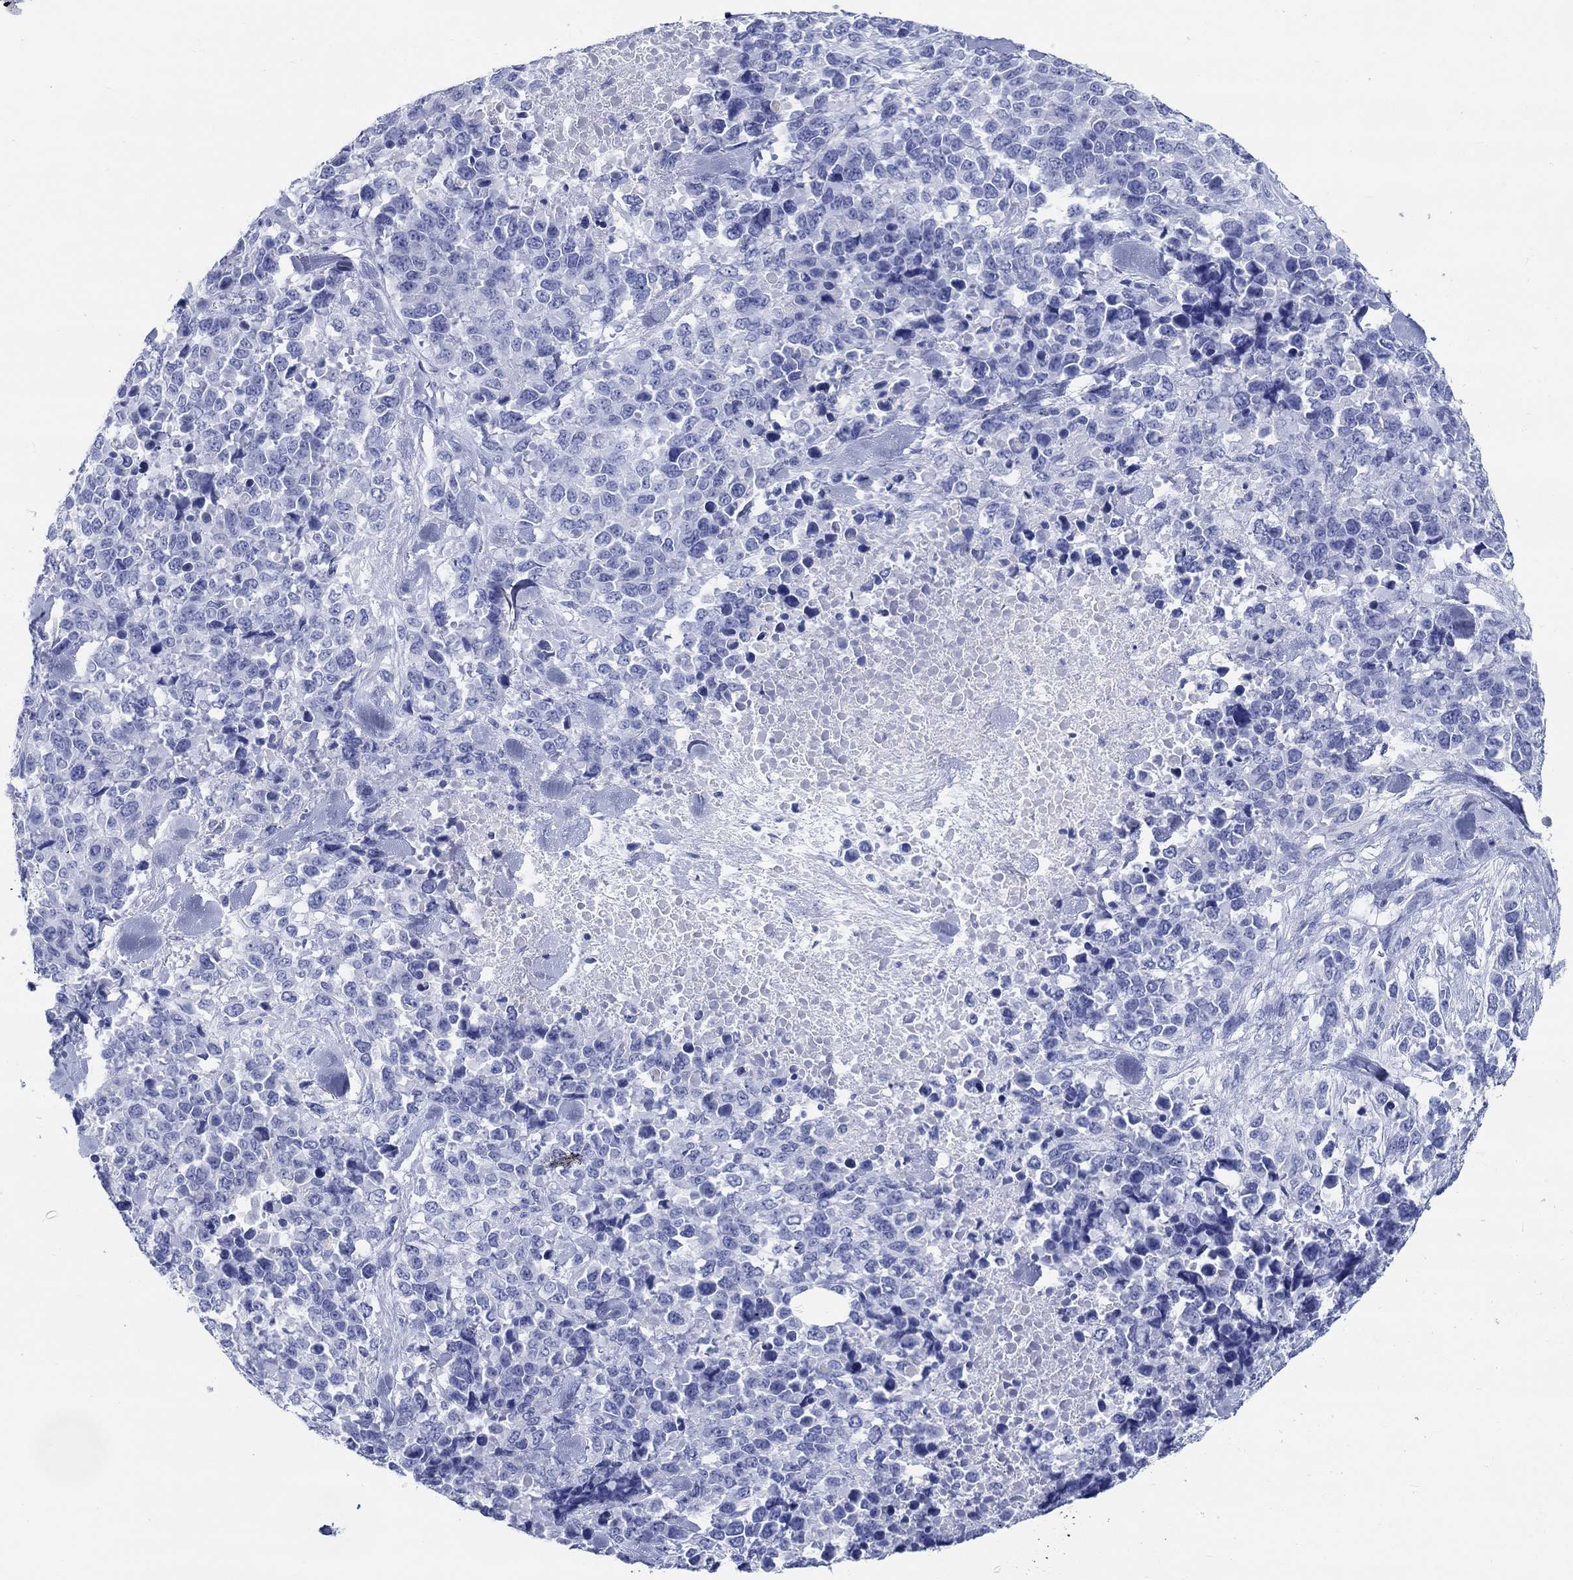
{"staining": {"intensity": "negative", "quantity": "none", "location": "none"}, "tissue": "melanoma", "cell_type": "Tumor cells", "image_type": "cancer", "snomed": [{"axis": "morphology", "description": "Malignant melanoma, Metastatic site"}, {"axis": "topography", "description": "Skin"}], "caption": "IHC micrograph of neoplastic tissue: melanoma stained with DAB reveals no significant protein expression in tumor cells.", "gene": "FBXO2", "patient": {"sex": "male", "age": 84}}